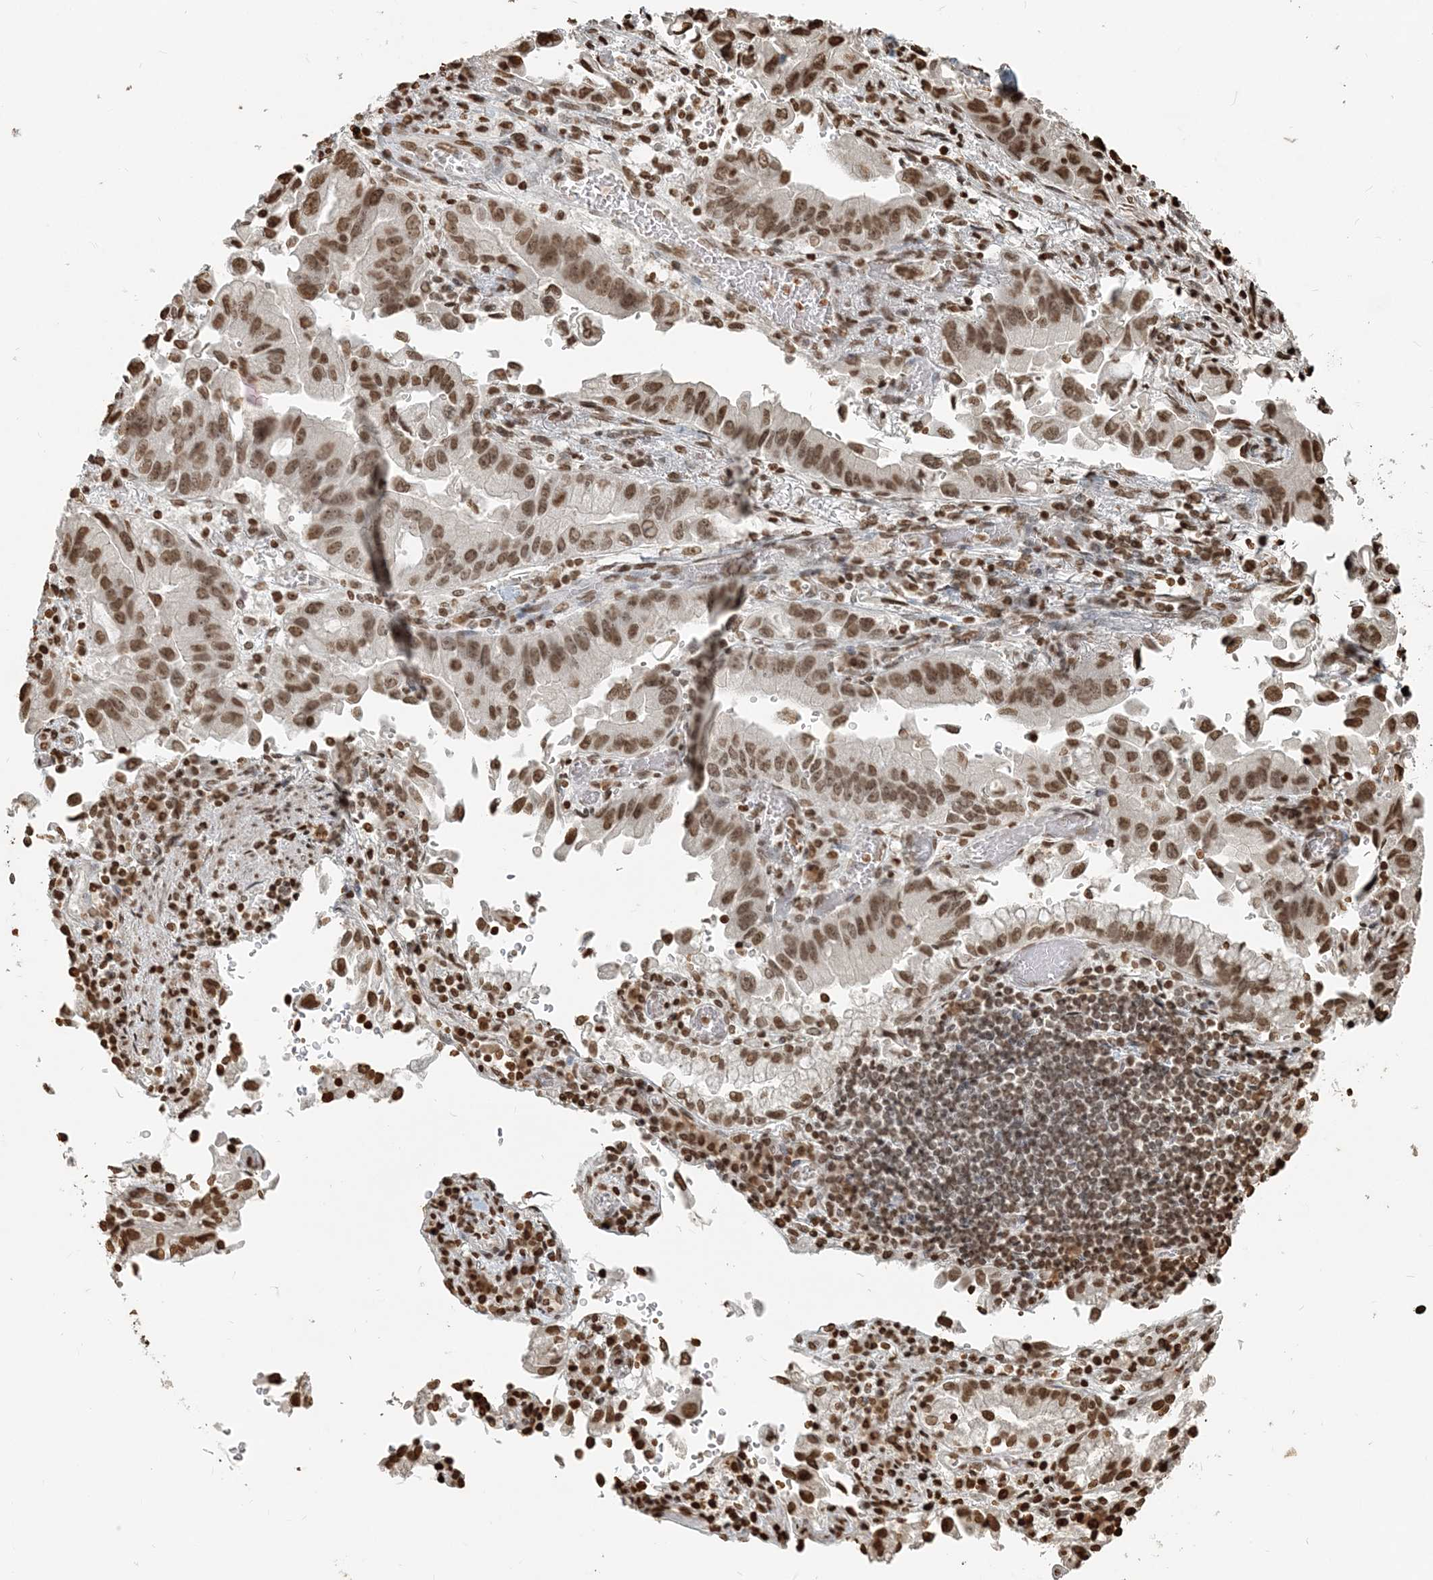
{"staining": {"intensity": "moderate", "quantity": ">75%", "location": "nuclear"}, "tissue": "stomach cancer", "cell_type": "Tumor cells", "image_type": "cancer", "snomed": [{"axis": "morphology", "description": "Adenocarcinoma, NOS"}, {"axis": "topography", "description": "Stomach"}], "caption": "Stomach cancer stained with a brown dye demonstrates moderate nuclear positive staining in approximately >75% of tumor cells.", "gene": "H3-3B", "patient": {"sex": "male", "age": 62}}